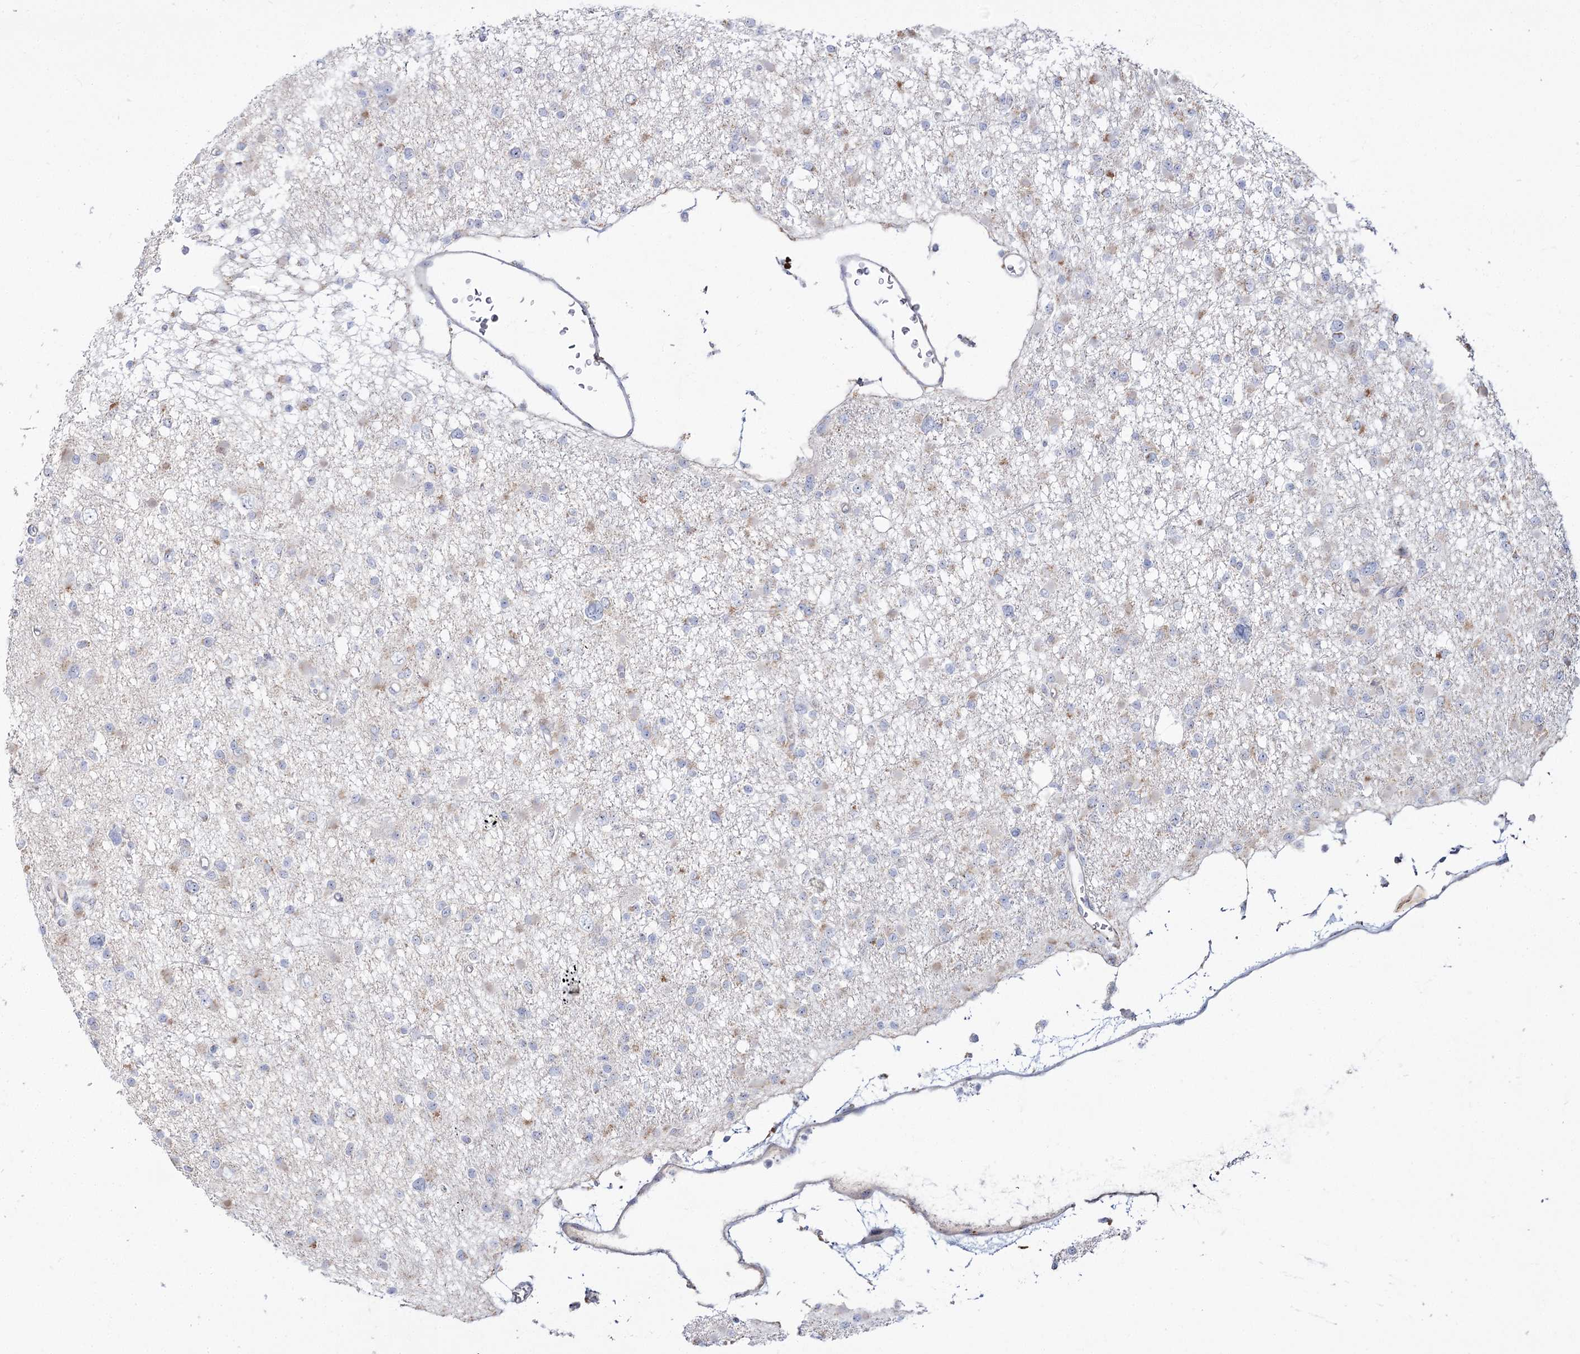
{"staining": {"intensity": "weak", "quantity": "<25%", "location": "cytoplasmic/membranous"}, "tissue": "glioma", "cell_type": "Tumor cells", "image_type": "cancer", "snomed": [{"axis": "morphology", "description": "Glioma, malignant, Low grade"}, {"axis": "topography", "description": "Brain"}], "caption": "Immunohistochemistry (IHC) photomicrograph of glioma stained for a protein (brown), which exhibits no positivity in tumor cells. The staining was performed using DAB to visualize the protein expression in brown, while the nuclei were stained in blue with hematoxylin (Magnification: 20x).", "gene": "SUOX", "patient": {"sex": "female", "age": 22}}